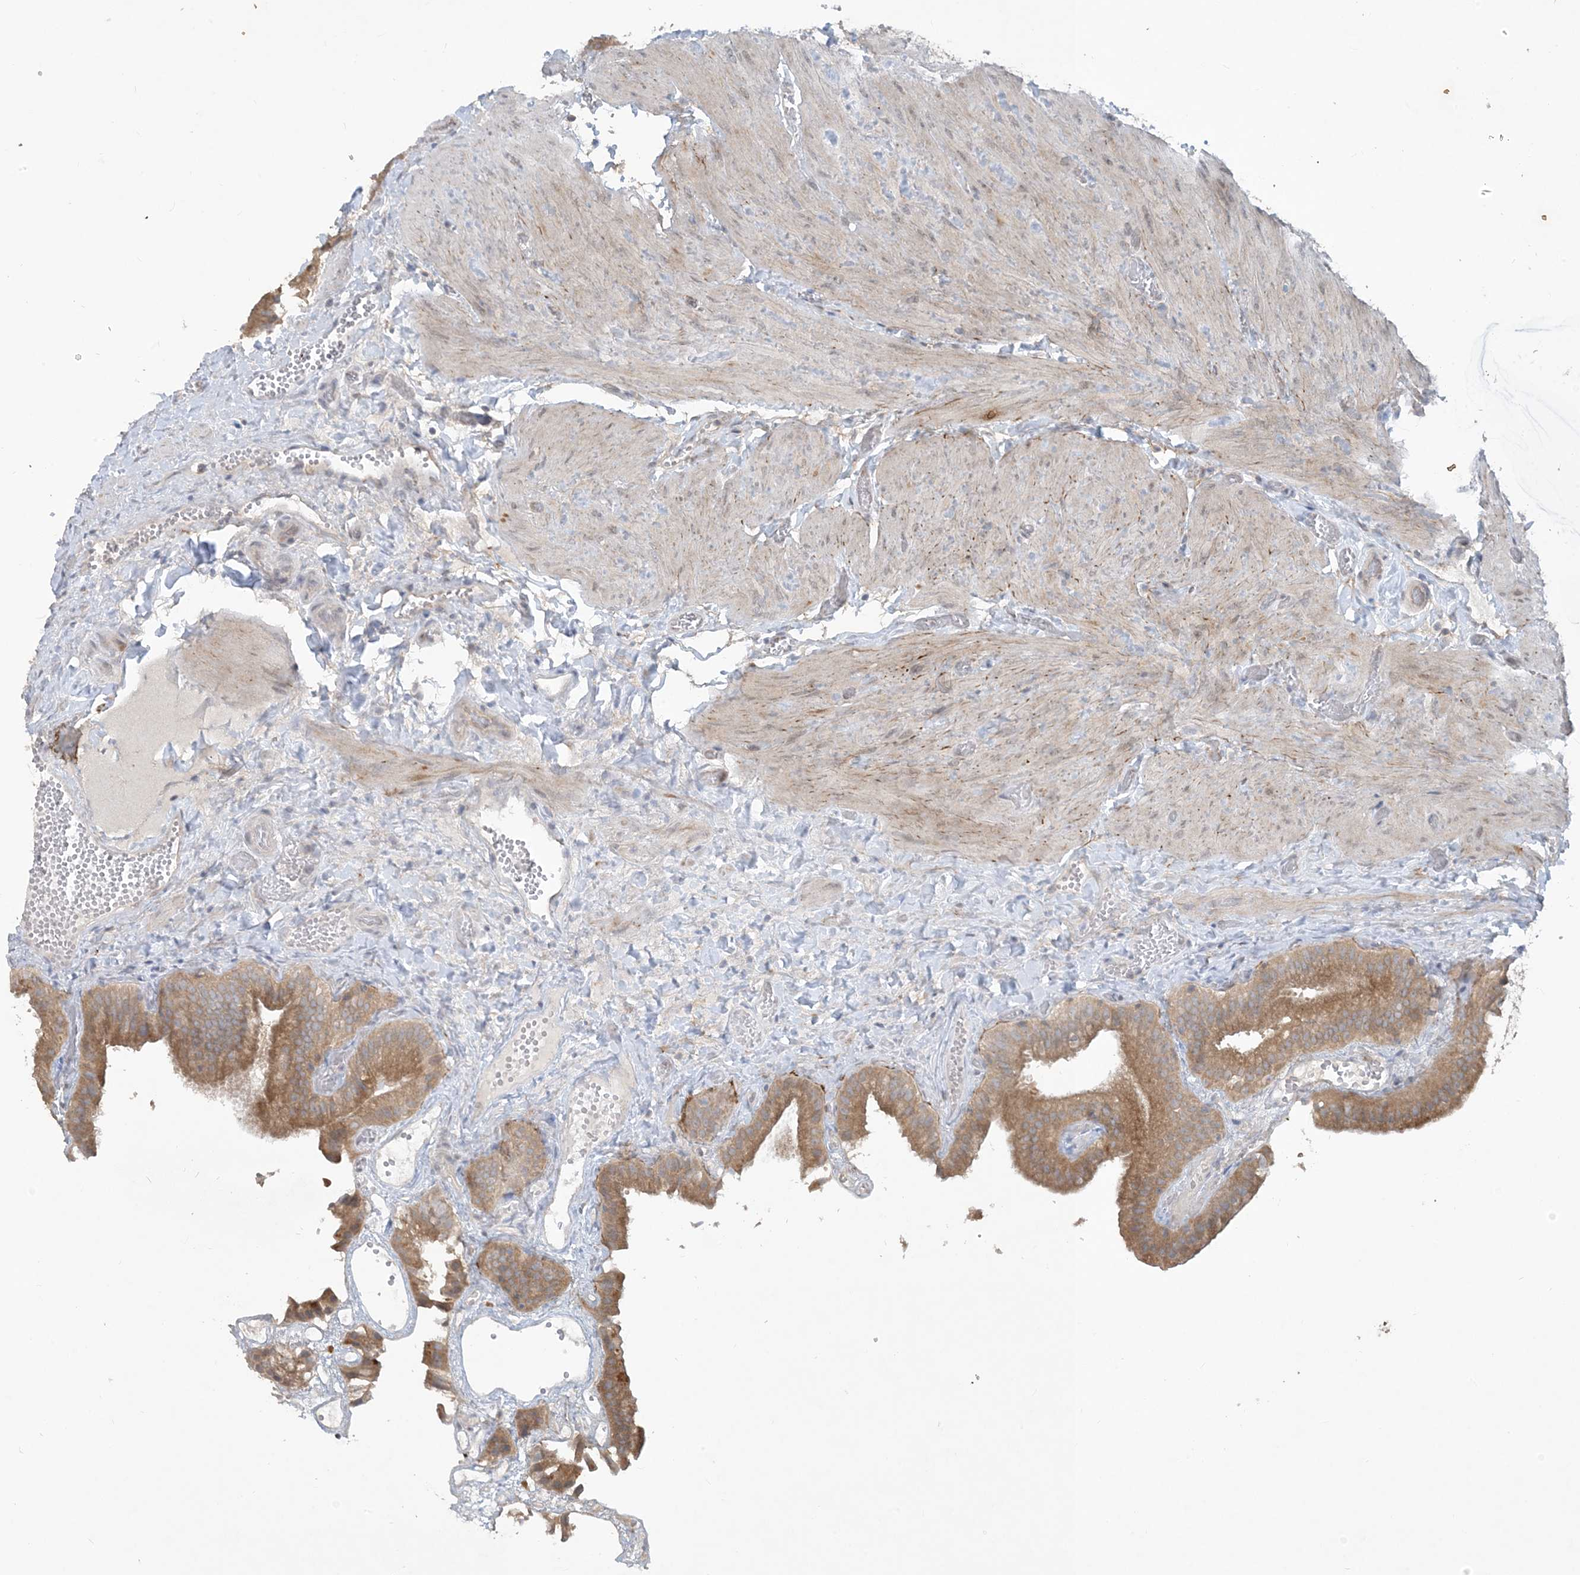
{"staining": {"intensity": "moderate", "quantity": ">75%", "location": "cytoplasmic/membranous"}, "tissue": "gallbladder", "cell_type": "Glandular cells", "image_type": "normal", "snomed": [{"axis": "morphology", "description": "Normal tissue, NOS"}, {"axis": "topography", "description": "Gallbladder"}], "caption": "Protein expression analysis of benign gallbladder reveals moderate cytoplasmic/membranous positivity in about >75% of glandular cells.", "gene": "CDS1", "patient": {"sex": "female", "age": 64}}